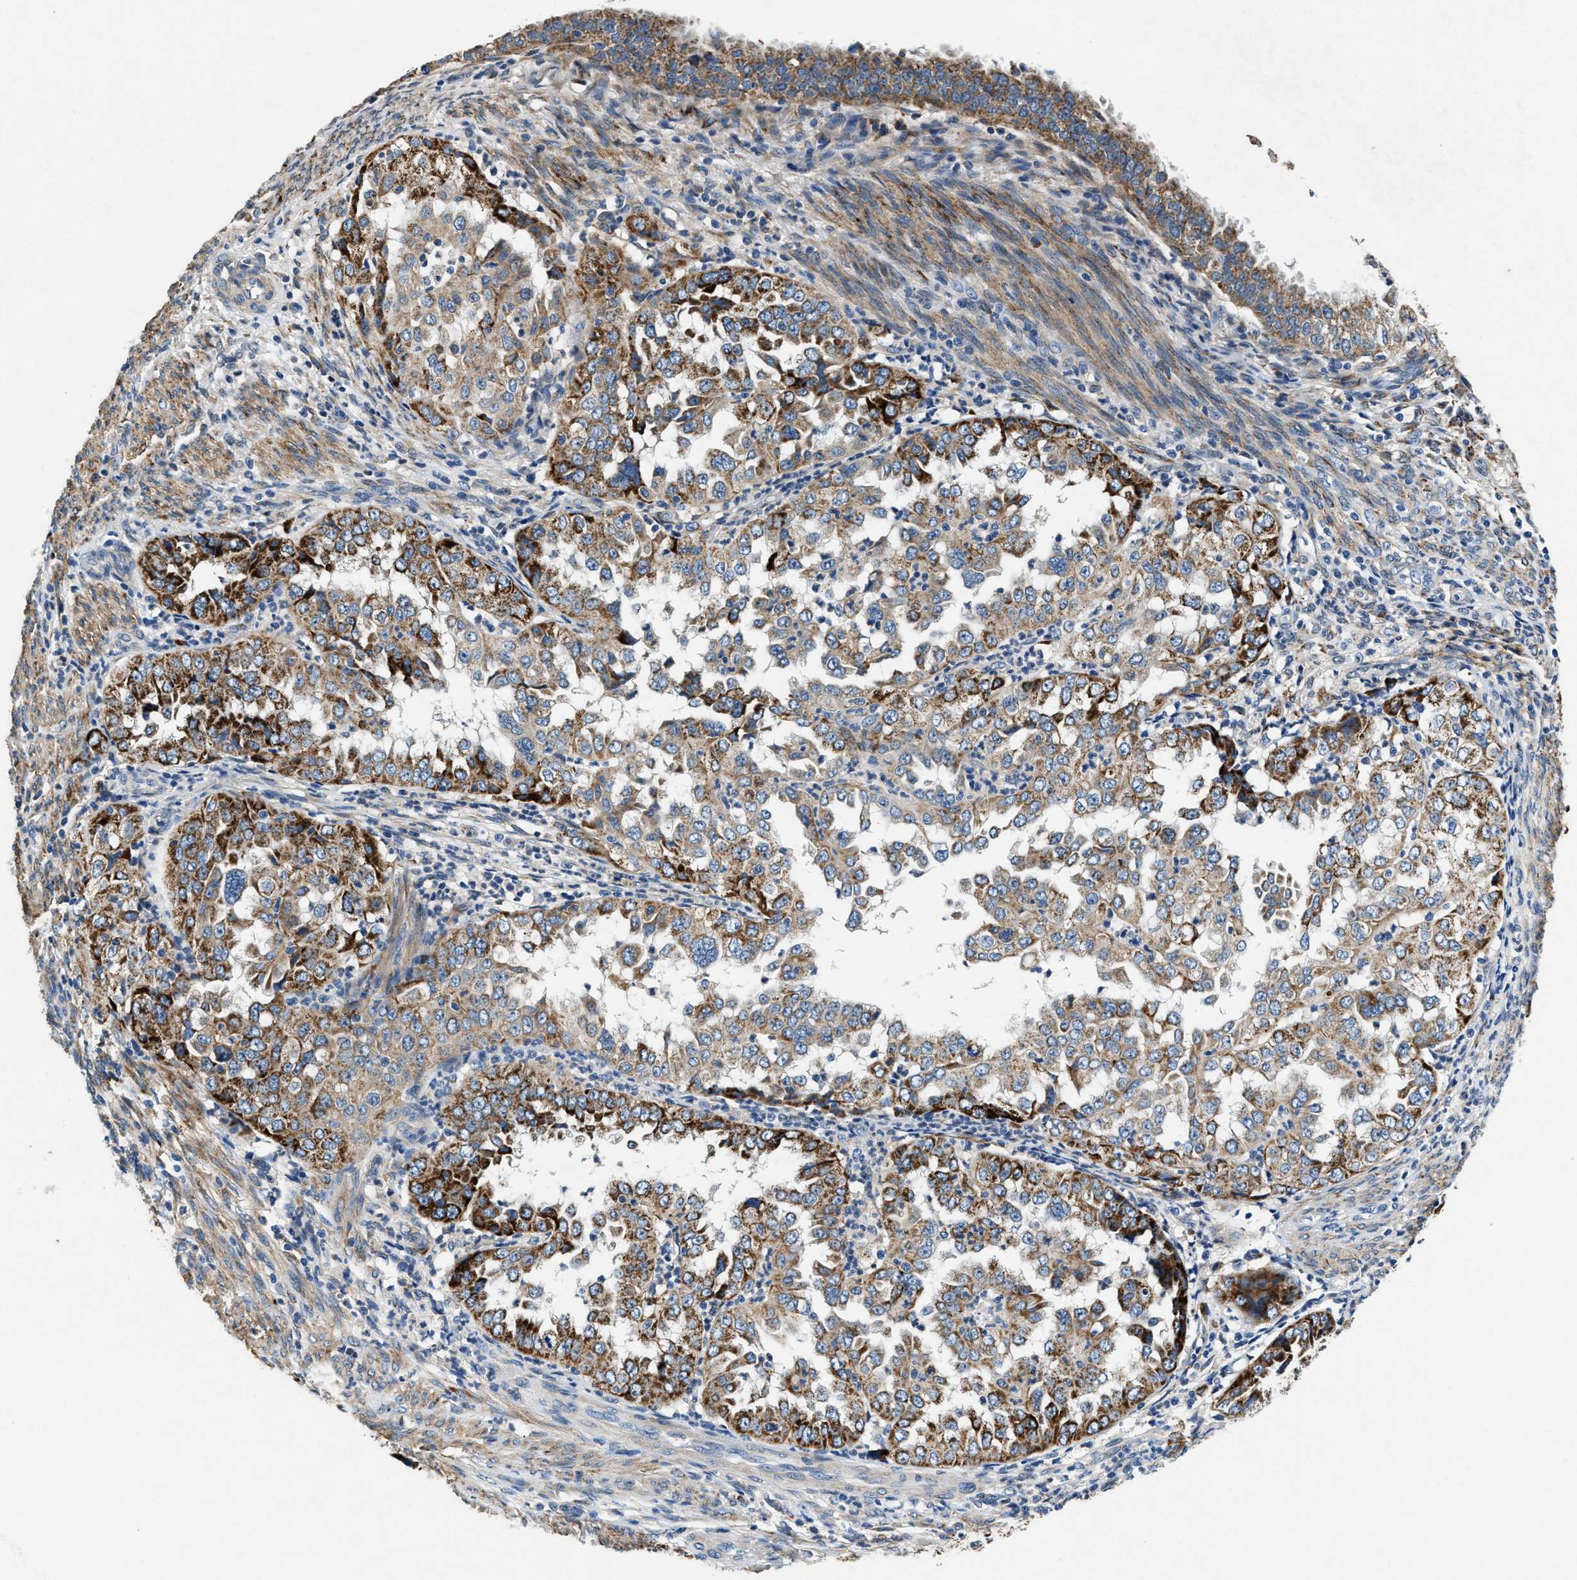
{"staining": {"intensity": "strong", "quantity": "25%-75%", "location": "cytoplasmic/membranous"}, "tissue": "endometrial cancer", "cell_type": "Tumor cells", "image_type": "cancer", "snomed": [{"axis": "morphology", "description": "Adenocarcinoma, NOS"}, {"axis": "topography", "description": "Endometrium"}], "caption": "Strong cytoplasmic/membranous positivity for a protein is appreciated in approximately 25%-75% of tumor cells of endometrial cancer using IHC.", "gene": "PRTFDC1", "patient": {"sex": "female", "age": 85}}